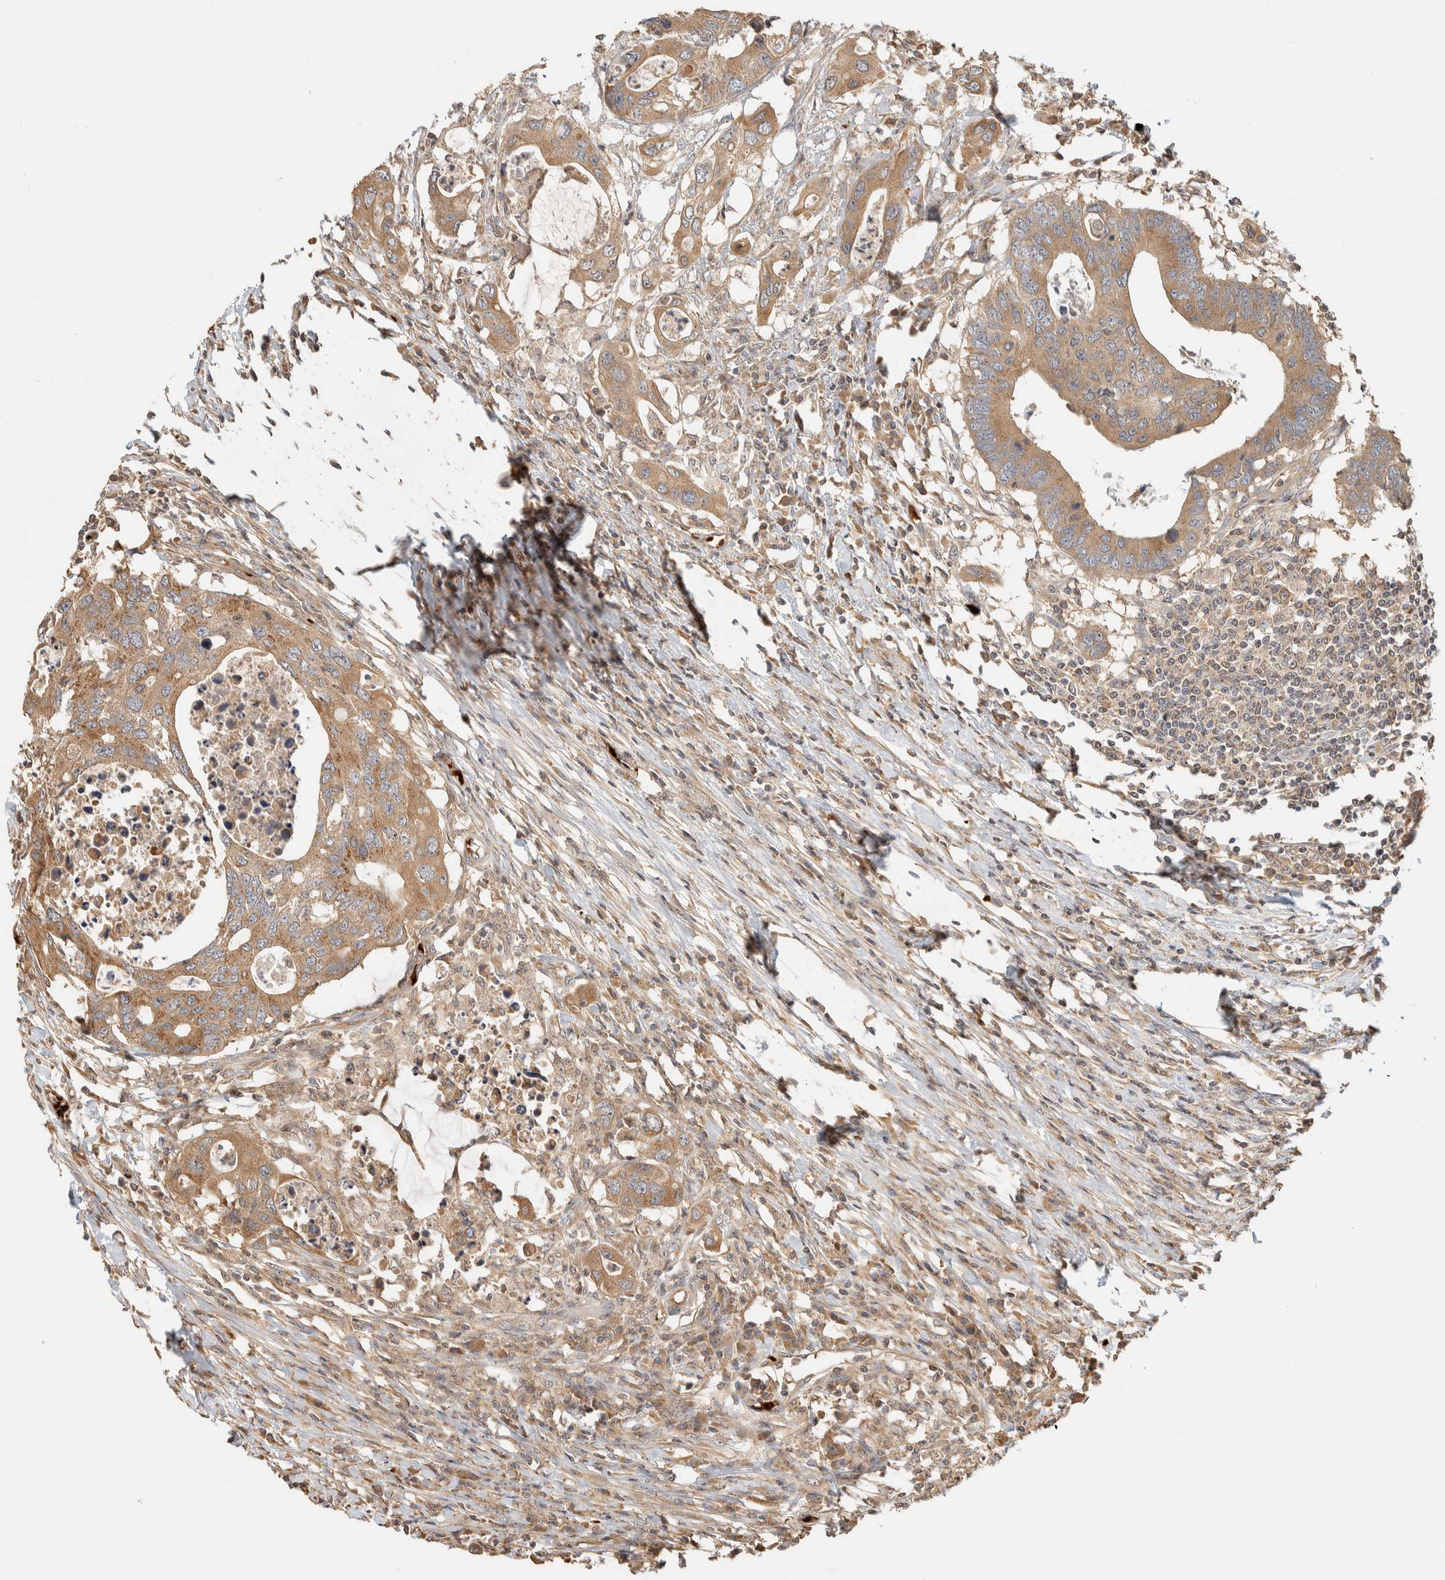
{"staining": {"intensity": "moderate", "quantity": ">75%", "location": "cytoplasmic/membranous"}, "tissue": "colorectal cancer", "cell_type": "Tumor cells", "image_type": "cancer", "snomed": [{"axis": "morphology", "description": "Adenocarcinoma, NOS"}, {"axis": "topography", "description": "Colon"}], "caption": "High-magnification brightfield microscopy of adenocarcinoma (colorectal) stained with DAB (3,3'-diaminobenzidine) (brown) and counterstained with hematoxylin (blue). tumor cells exhibit moderate cytoplasmic/membranous positivity is seen in approximately>75% of cells. Nuclei are stained in blue.", "gene": "TTI2", "patient": {"sex": "male", "age": 71}}